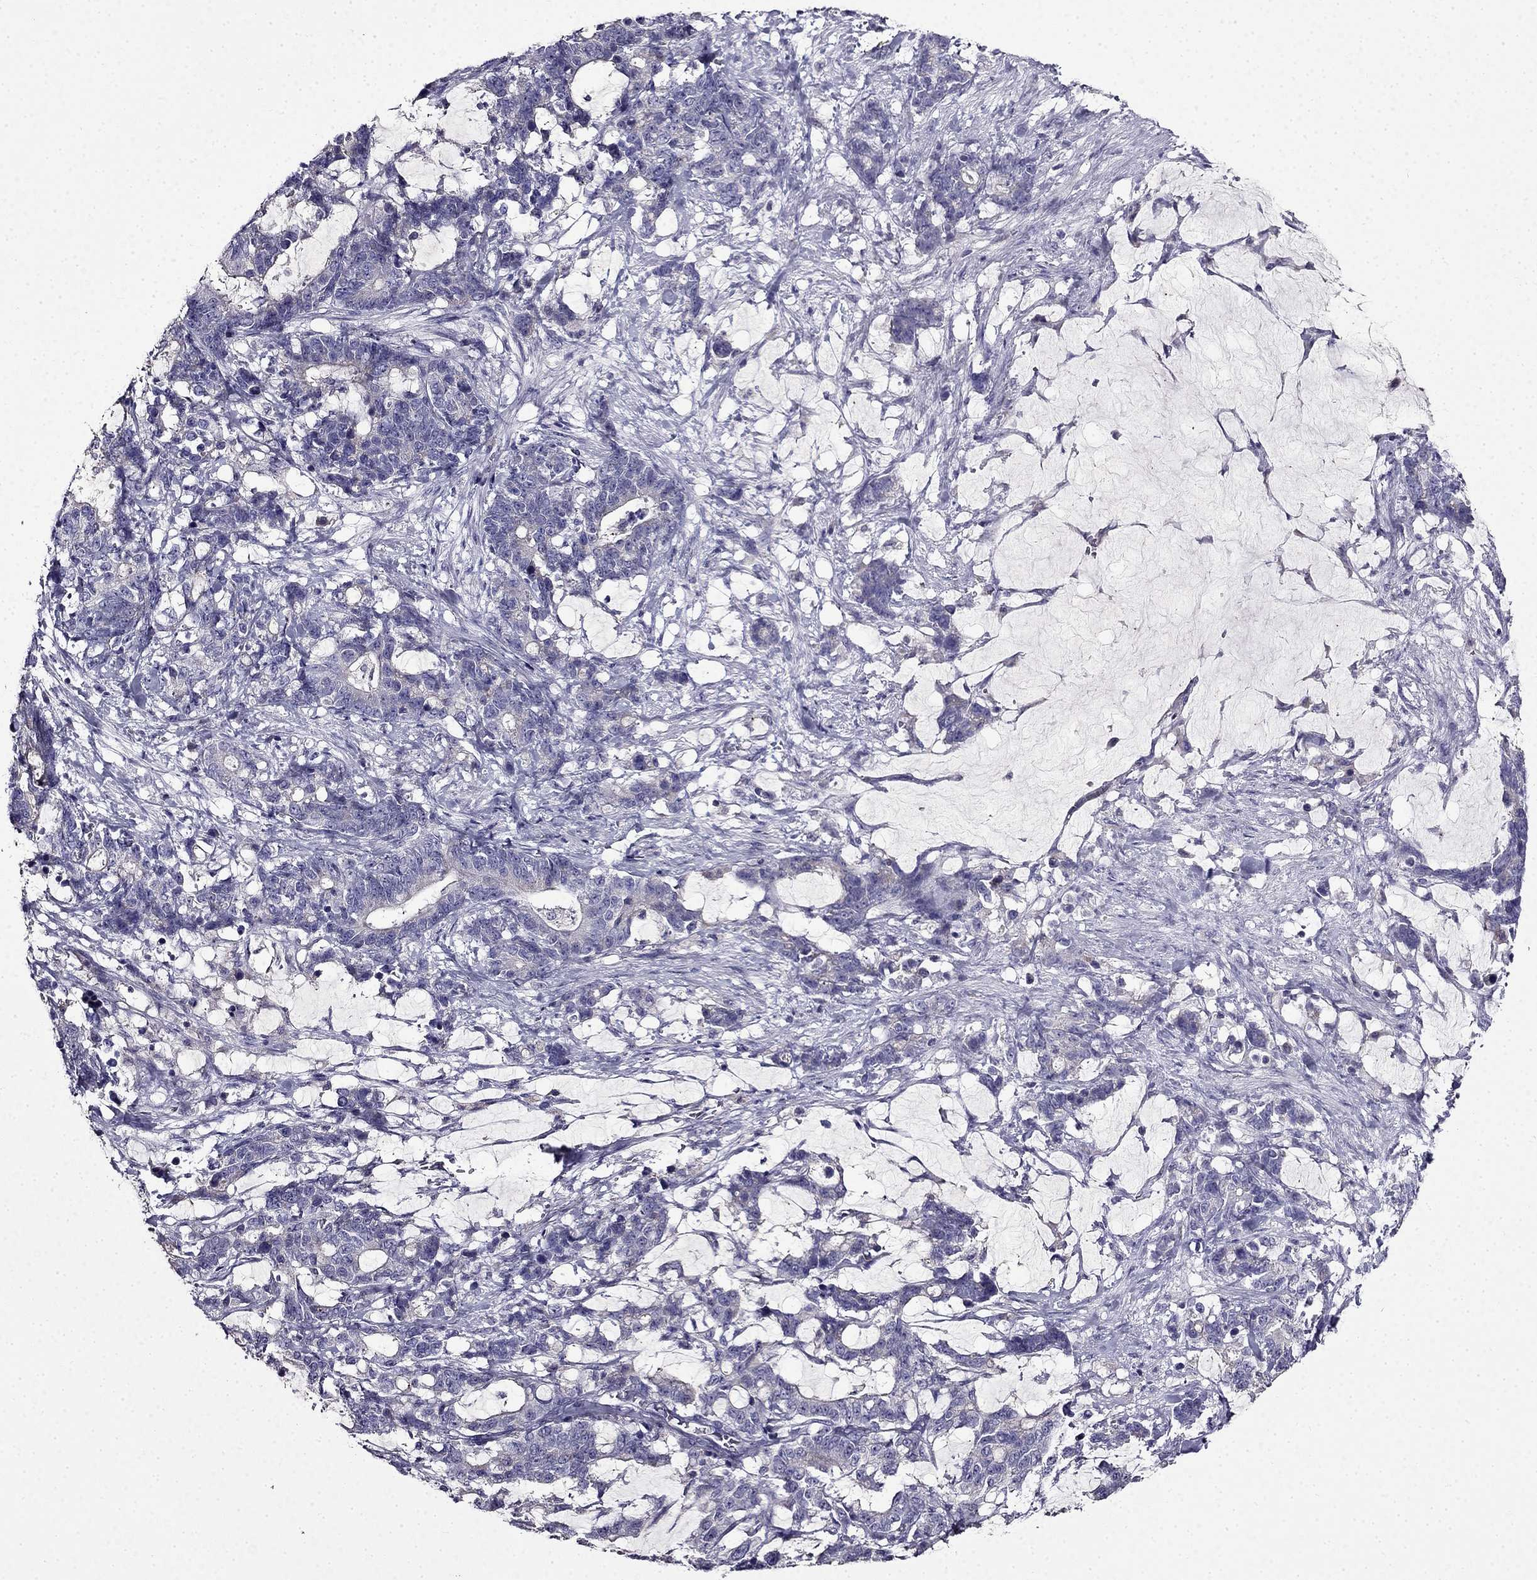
{"staining": {"intensity": "negative", "quantity": "none", "location": "none"}, "tissue": "stomach cancer", "cell_type": "Tumor cells", "image_type": "cancer", "snomed": [{"axis": "morphology", "description": "Normal tissue, NOS"}, {"axis": "morphology", "description": "Adenocarcinoma, NOS"}, {"axis": "topography", "description": "Stomach"}], "caption": "Stomach adenocarcinoma stained for a protein using IHC shows no expression tumor cells.", "gene": "TMEM266", "patient": {"sex": "female", "age": 64}}